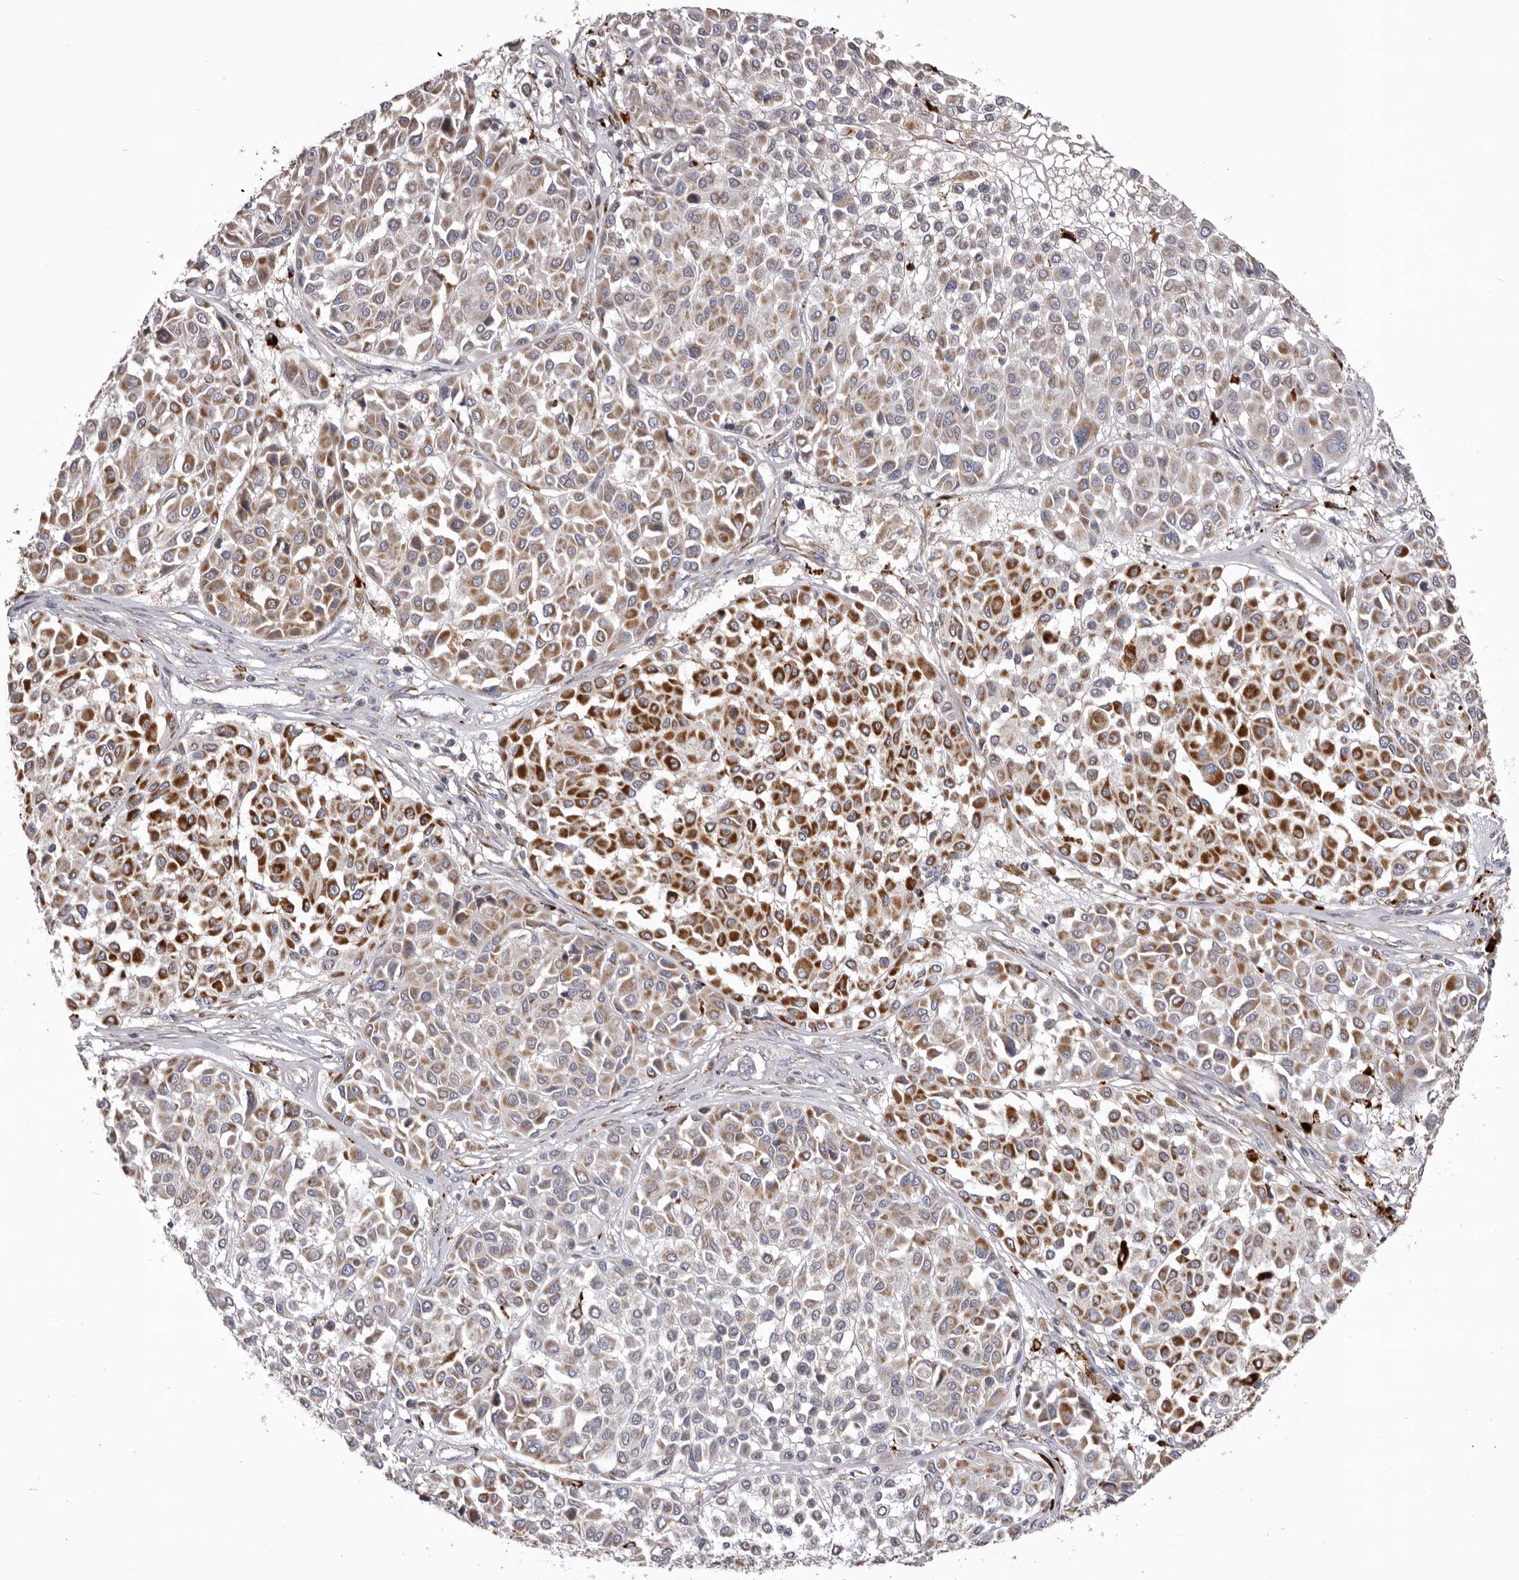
{"staining": {"intensity": "strong", "quantity": "25%-75%", "location": "cytoplasmic/membranous"}, "tissue": "melanoma", "cell_type": "Tumor cells", "image_type": "cancer", "snomed": [{"axis": "morphology", "description": "Malignant melanoma, Metastatic site"}, {"axis": "topography", "description": "Soft tissue"}], "caption": "Strong cytoplasmic/membranous protein staining is identified in approximately 25%-75% of tumor cells in melanoma.", "gene": "MECR", "patient": {"sex": "male", "age": 41}}